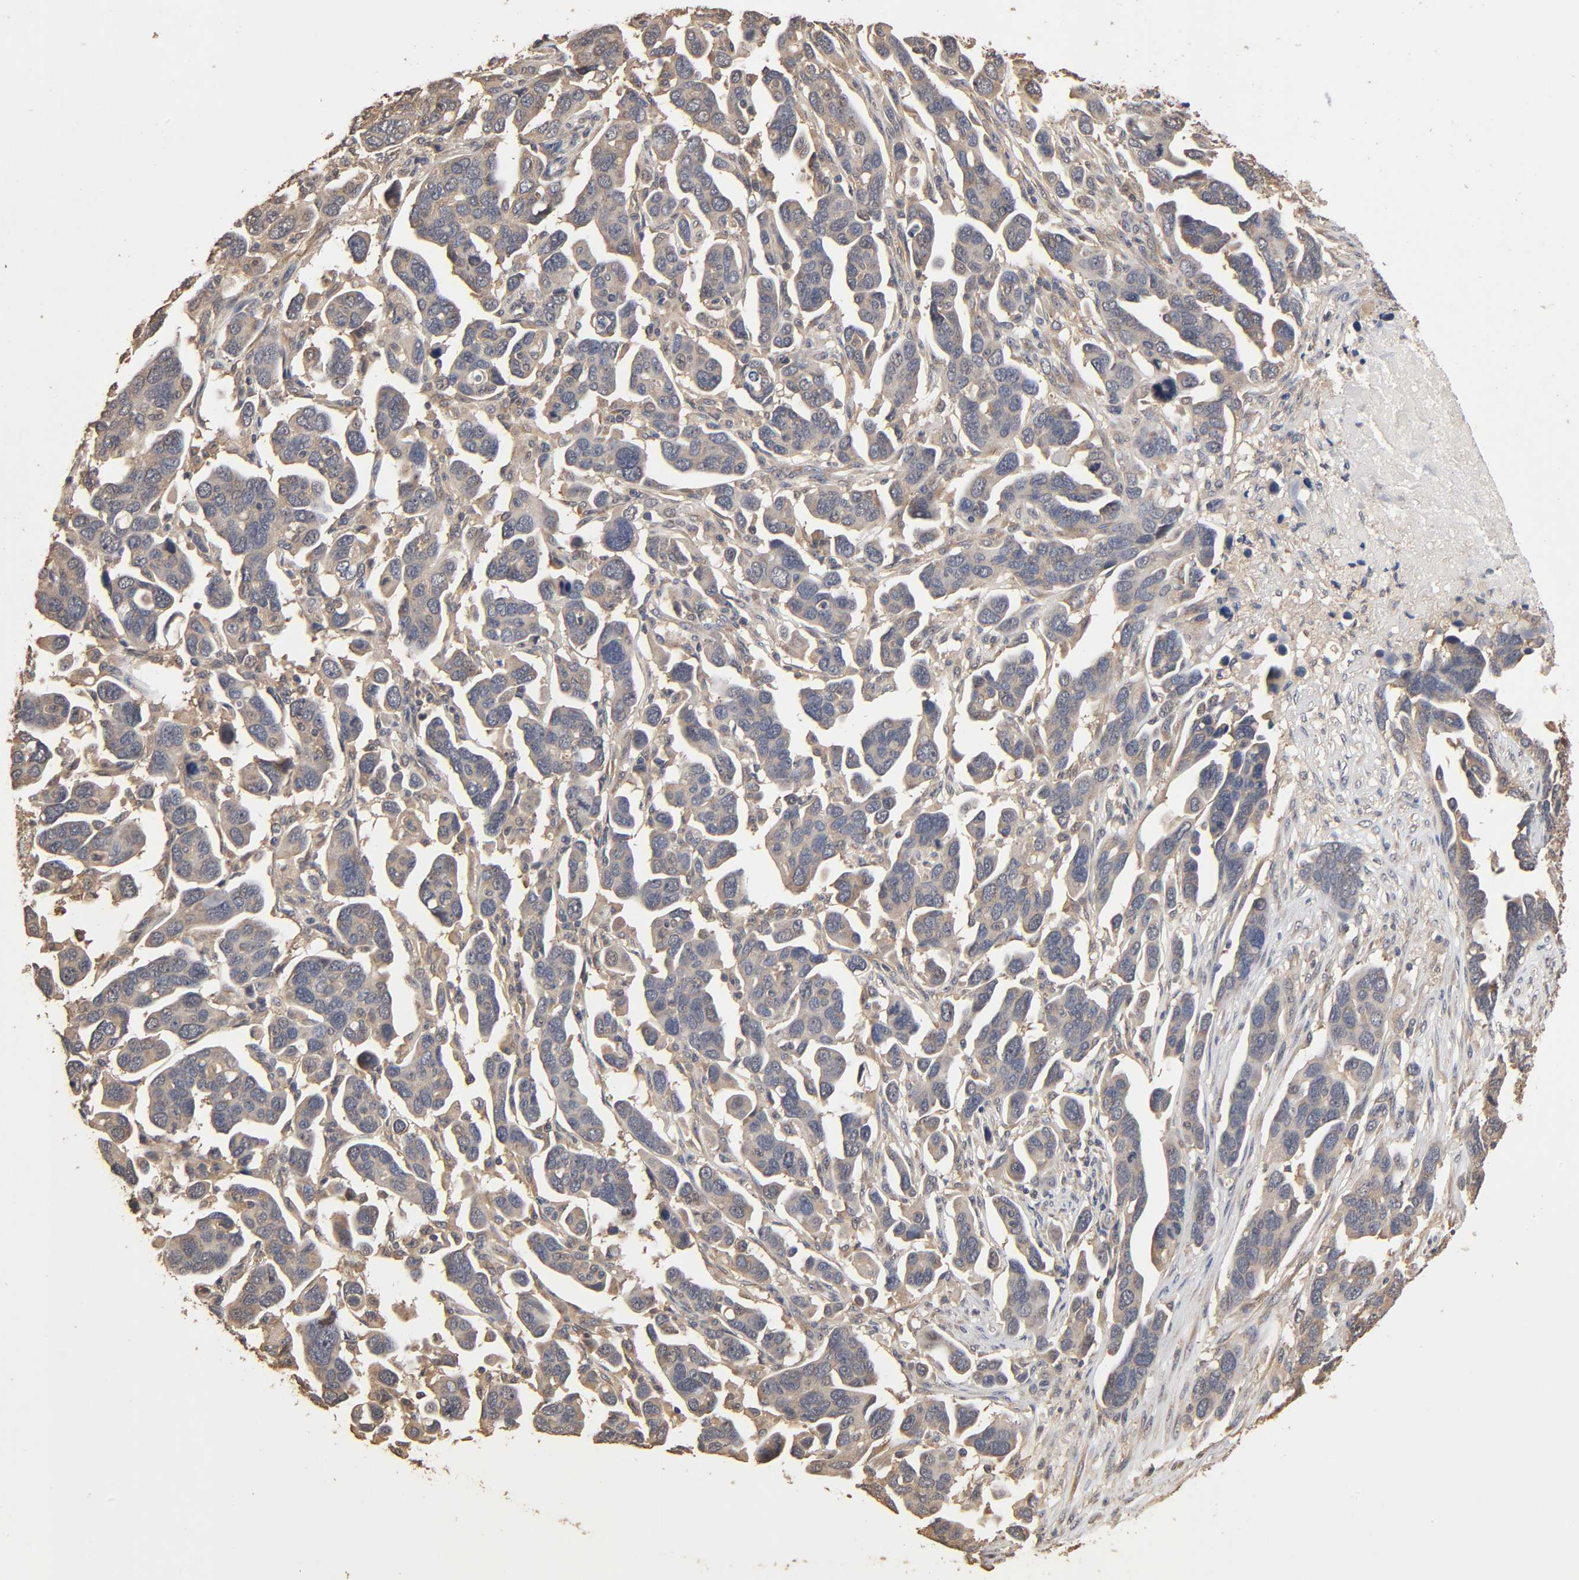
{"staining": {"intensity": "weak", "quantity": ">75%", "location": "cytoplasmic/membranous"}, "tissue": "ovarian cancer", "cell_type": "Tumor cells", "image_type": "cancer", "snomed": [{"axis": "morphology", "description": "Cystadenocarcinoma, serous, NOS"}, {"axis": "topography", "description": "Ovary"}], "caption": "A low amount of weak cytoplasmic/membranous expression is present in approximately >75% of tumor cells in ovarian cancer (serous cystadenocarcinoma) tissue.", "gene": "ARHGEF7", "patient": {"sex": "female", "age": 54}}